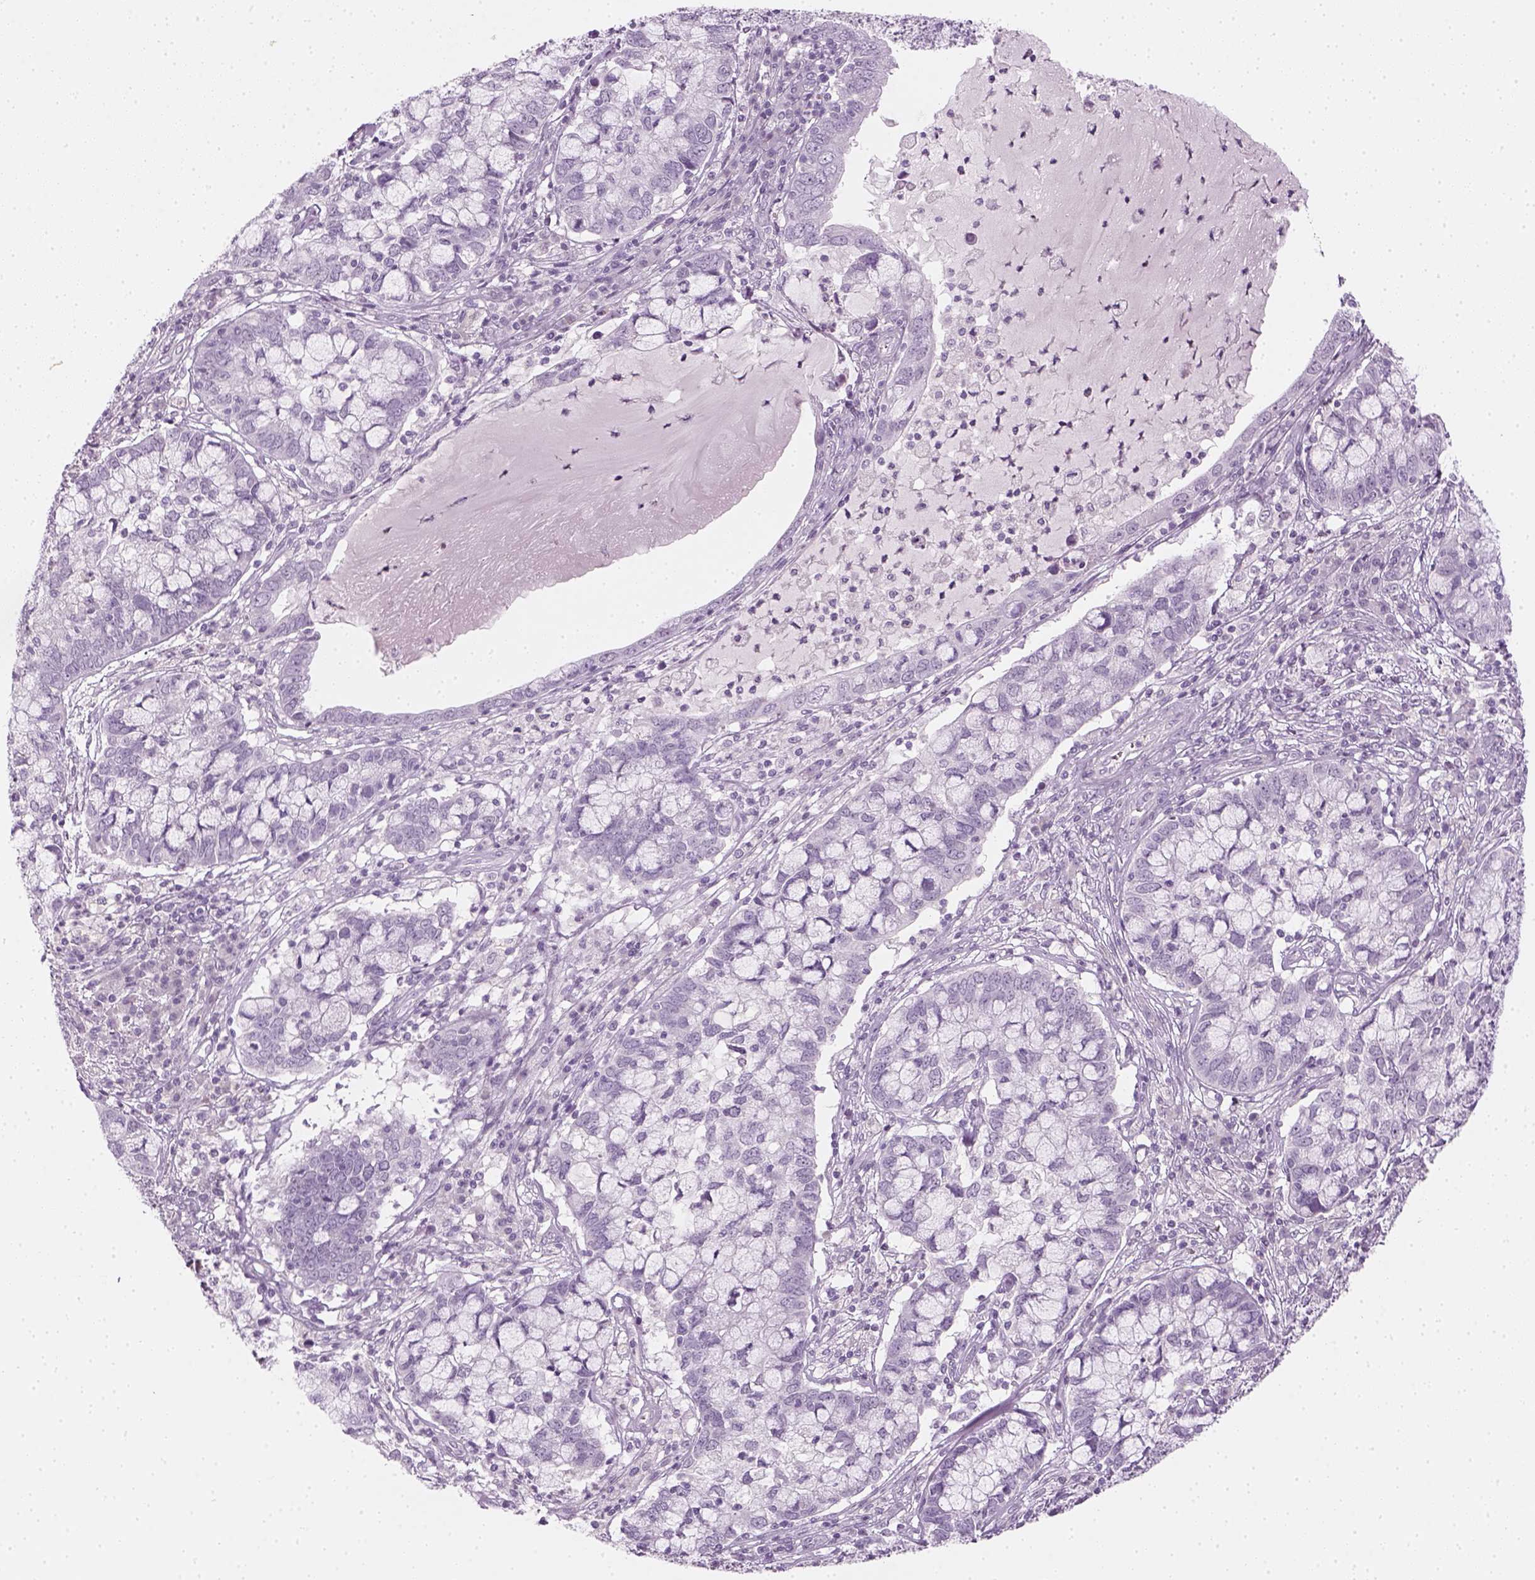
{"staining": {"intensity": "negative", "quantity": "none", "location": "none"}, "tissue": "cervical cancer", "cell_type": "Tumor cells", "image_type": "cancer", "snomed": [{"axis": "morphology", "description": "Adenocarcinoma, NOS"}, {"axis": "topography", "description": "Cervix"}], "caption": "Immunohistochemistry (IHC) micrograph of human cervical cancer stained for a protein (brown), which displays no expression in tumor cells. The staining was performed using DAB to visualize the protein expression in brown, while the nuclei were stained in blue with hematoxylin (Magnification: 20x).", "gene": "TH", "patient": {"sex": "female", "age": 40}}